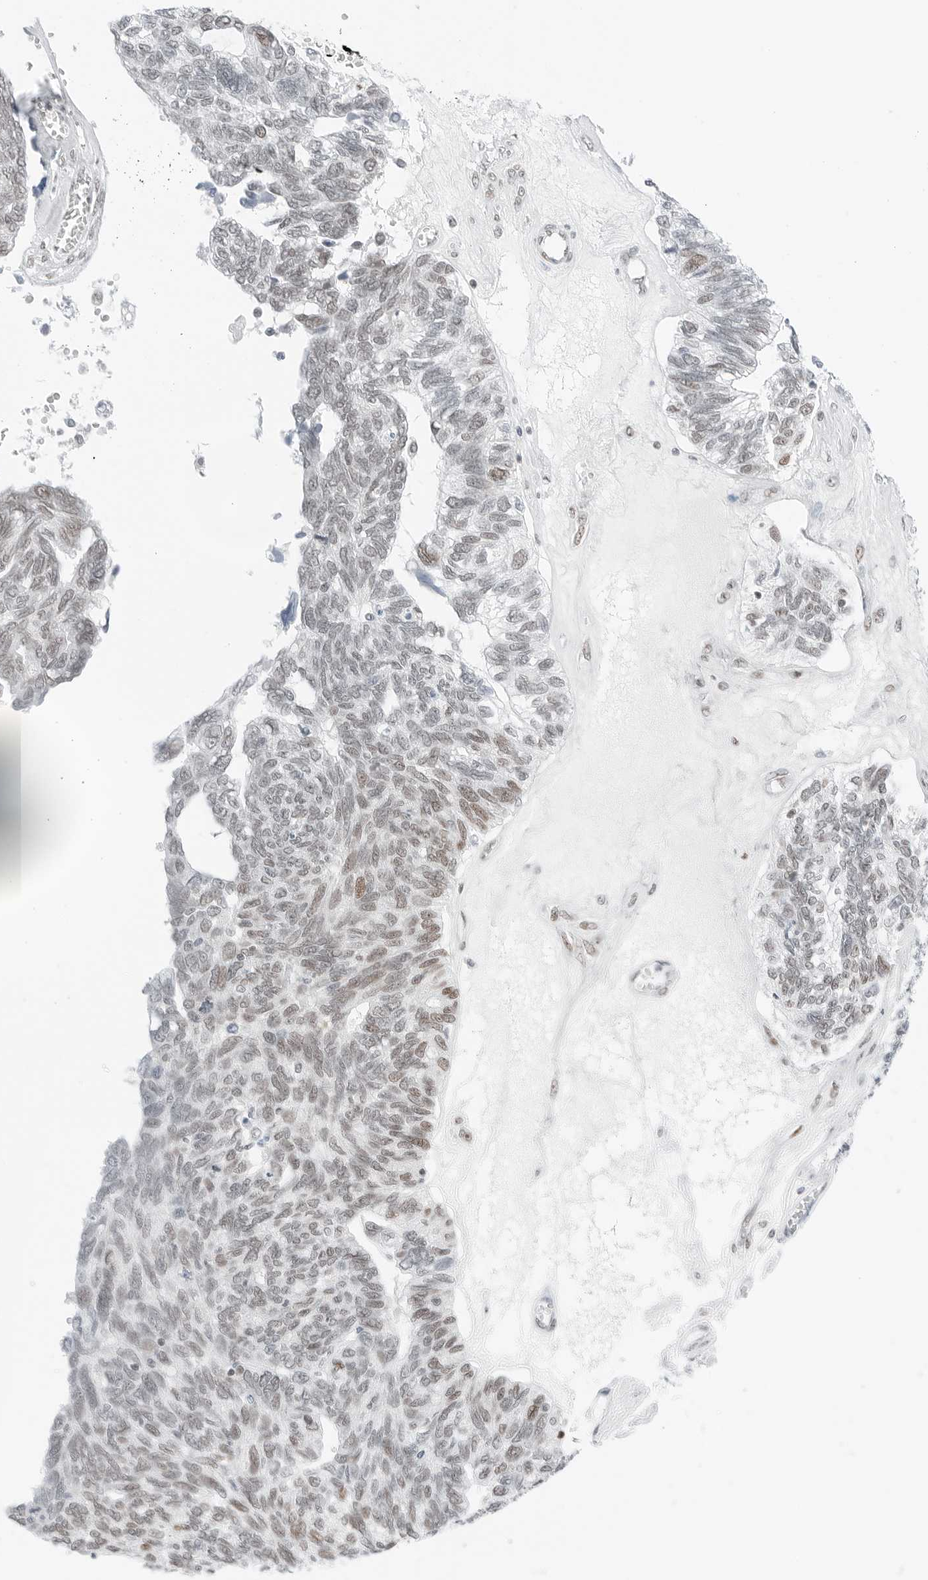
{"staining": {"intensity": "weak", "quantity": "25%-75%", "location": "nuclear"}, "tissue": "ovarian cancer", "cell_type": "Tumor cells", "image_type": "cancer", "snomed": [{"axis": "morphology", "description": "Cystadenocarcinoma, serous, NOS"}, {"axis": "topography", "description": "Ovary"}], "caption": "Immunohistochemical staining of serous cystadenocarcinoma (ovarian) reveals low levels of weak nuclear protein positivity in about 25%-75% of tumor cells.", "gene": "CRTC2", "patient": {"sex": "female", "age": 79}}